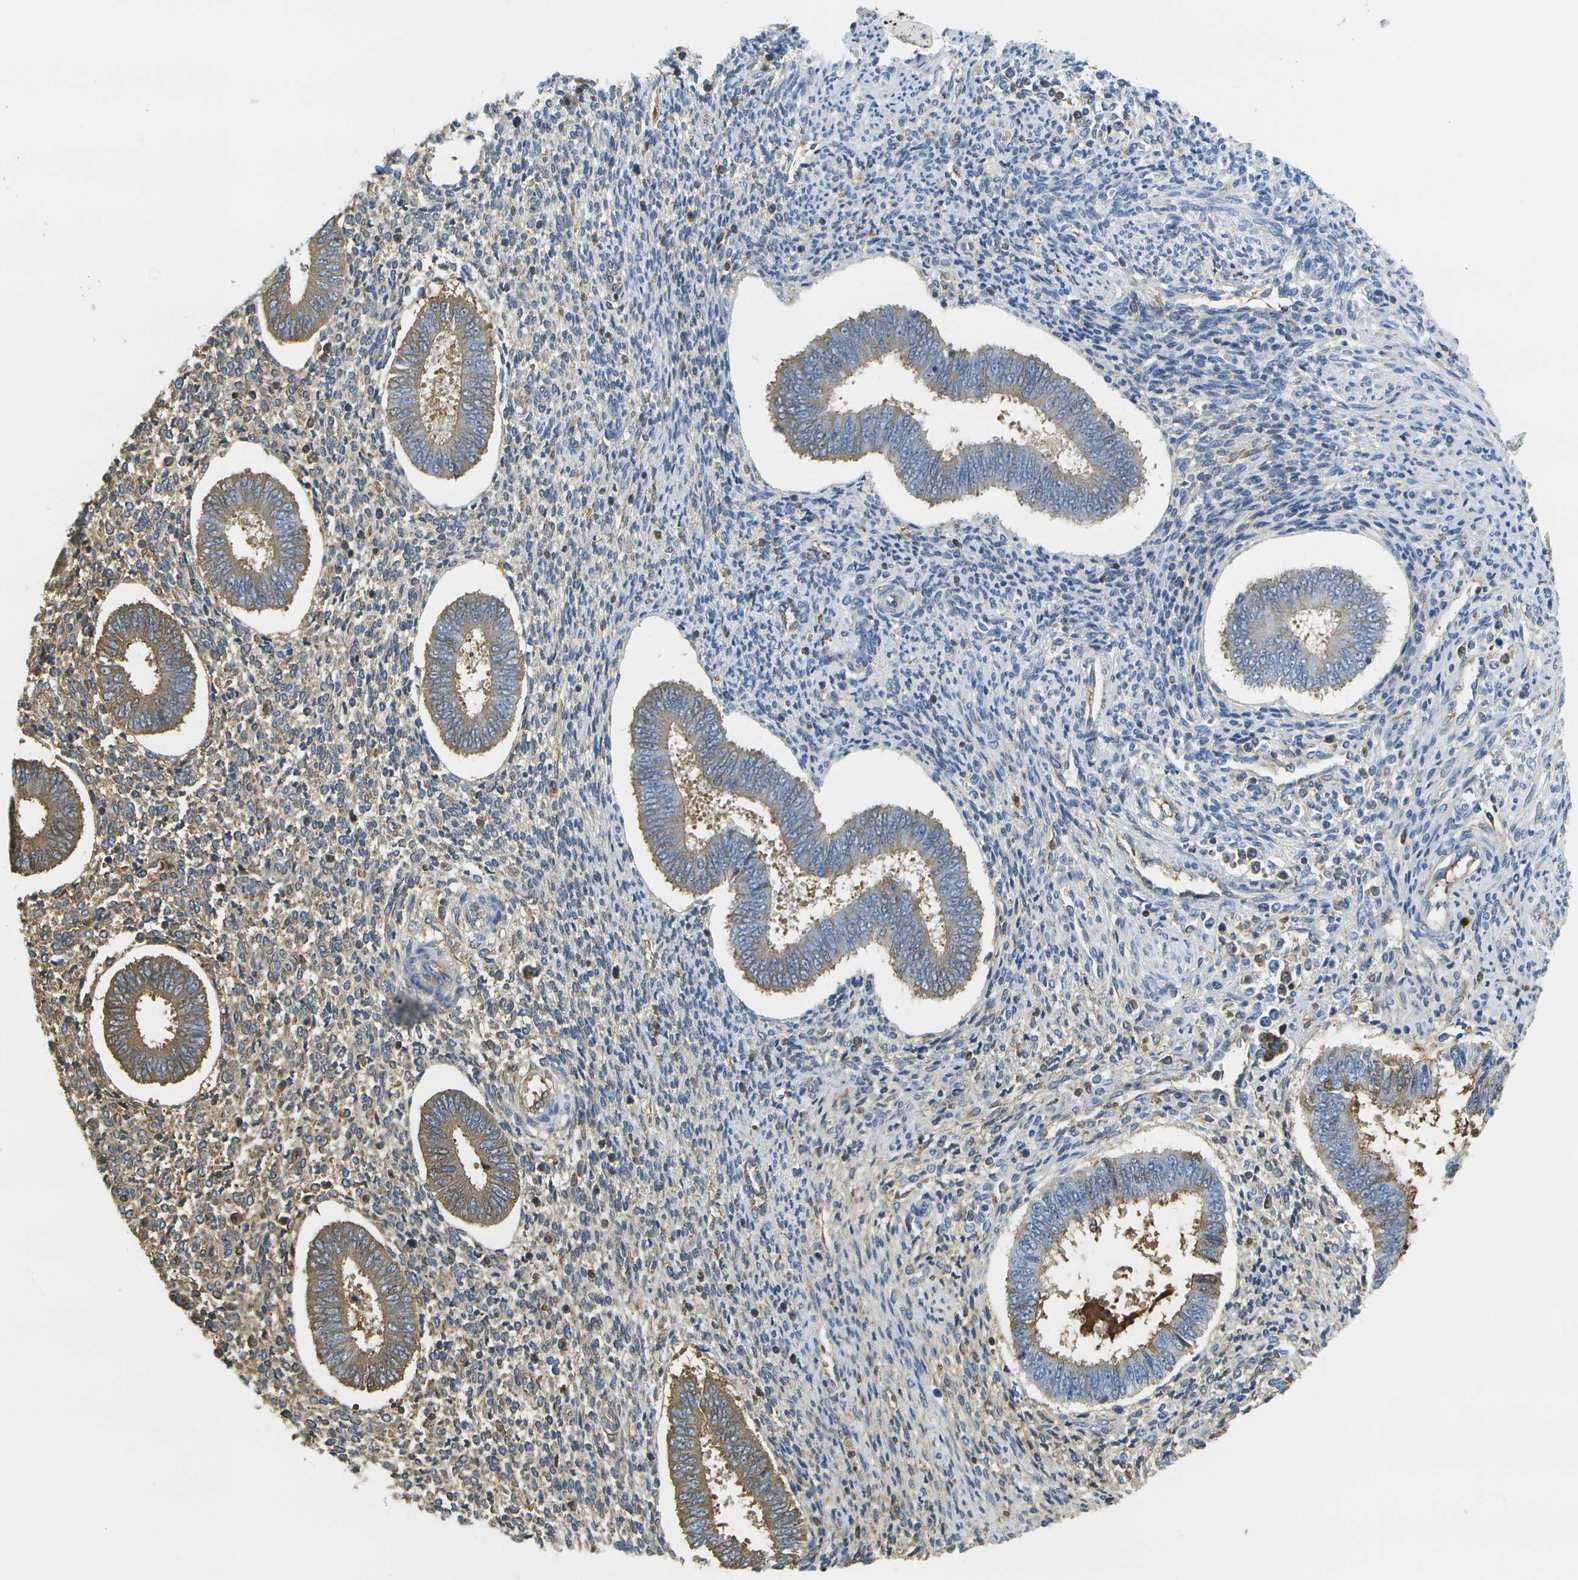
{"staining": {"intensity": "moderate", "quantity": "<25%", "location": "cytoplasmic/membranous"}, "tissue": "endometrium", "cell_type": "Cells in endometrial stroma", "image_type": "normal", "snomed": [{"axis": "morphology", "description": "Normal tissue, NOS"}, {"axis": "topography", "description": "Endometrium"}], "caption": "DAB immunohistochemical staining of unremarkable endometrium displays moderate cytoplasmic/membranous protein staining in approximately <25% of cells in endometrial stroma. (brown staining indicates protein expression, while blue staining denotes nuclei).", "gene": "SERPINA1", "patient": {"sex": "female", "age": 35}}